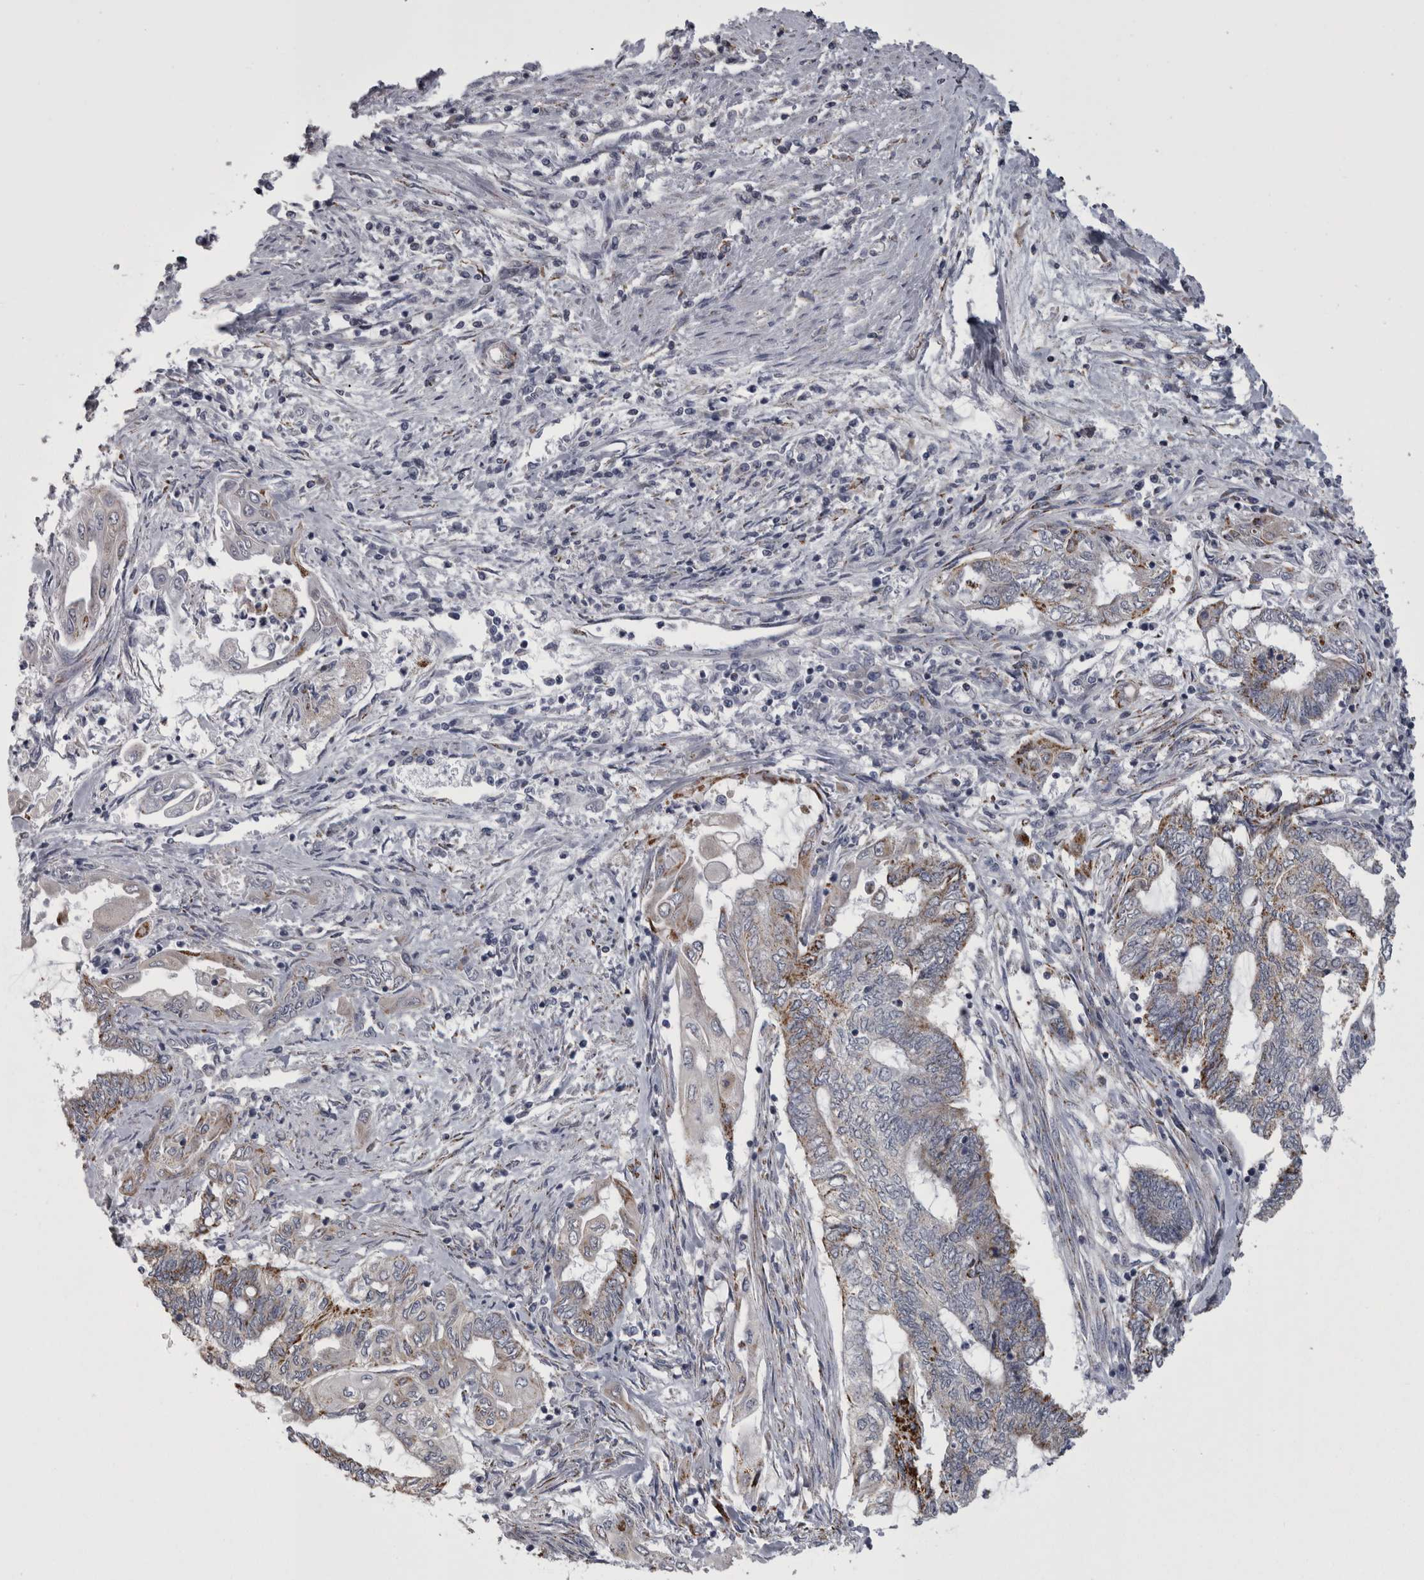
{"staining": {"intensity": "strong", "quantity": "25%-75%", "location": "cytoplasmic/membranous"}, "tissue": "endometrial cancer", "cell_type": "Tumor cells", "image_type": "cancer", "snomed": [{"axis": "morphology", "description": "Adenocarcinoma, NOS"}, {"axis": "topography", "description": "Uterus"}, {"axis": "topography", "description": "Endometrium"}], "caption": "Tumor cells reveal strong cytoplasmic/membranous staining in approximately 25%-75% of cells in endometrial cancer (adenocarcinoma).", "gene": "MDH2", "patient": {"sex": "female", "age": 70}}